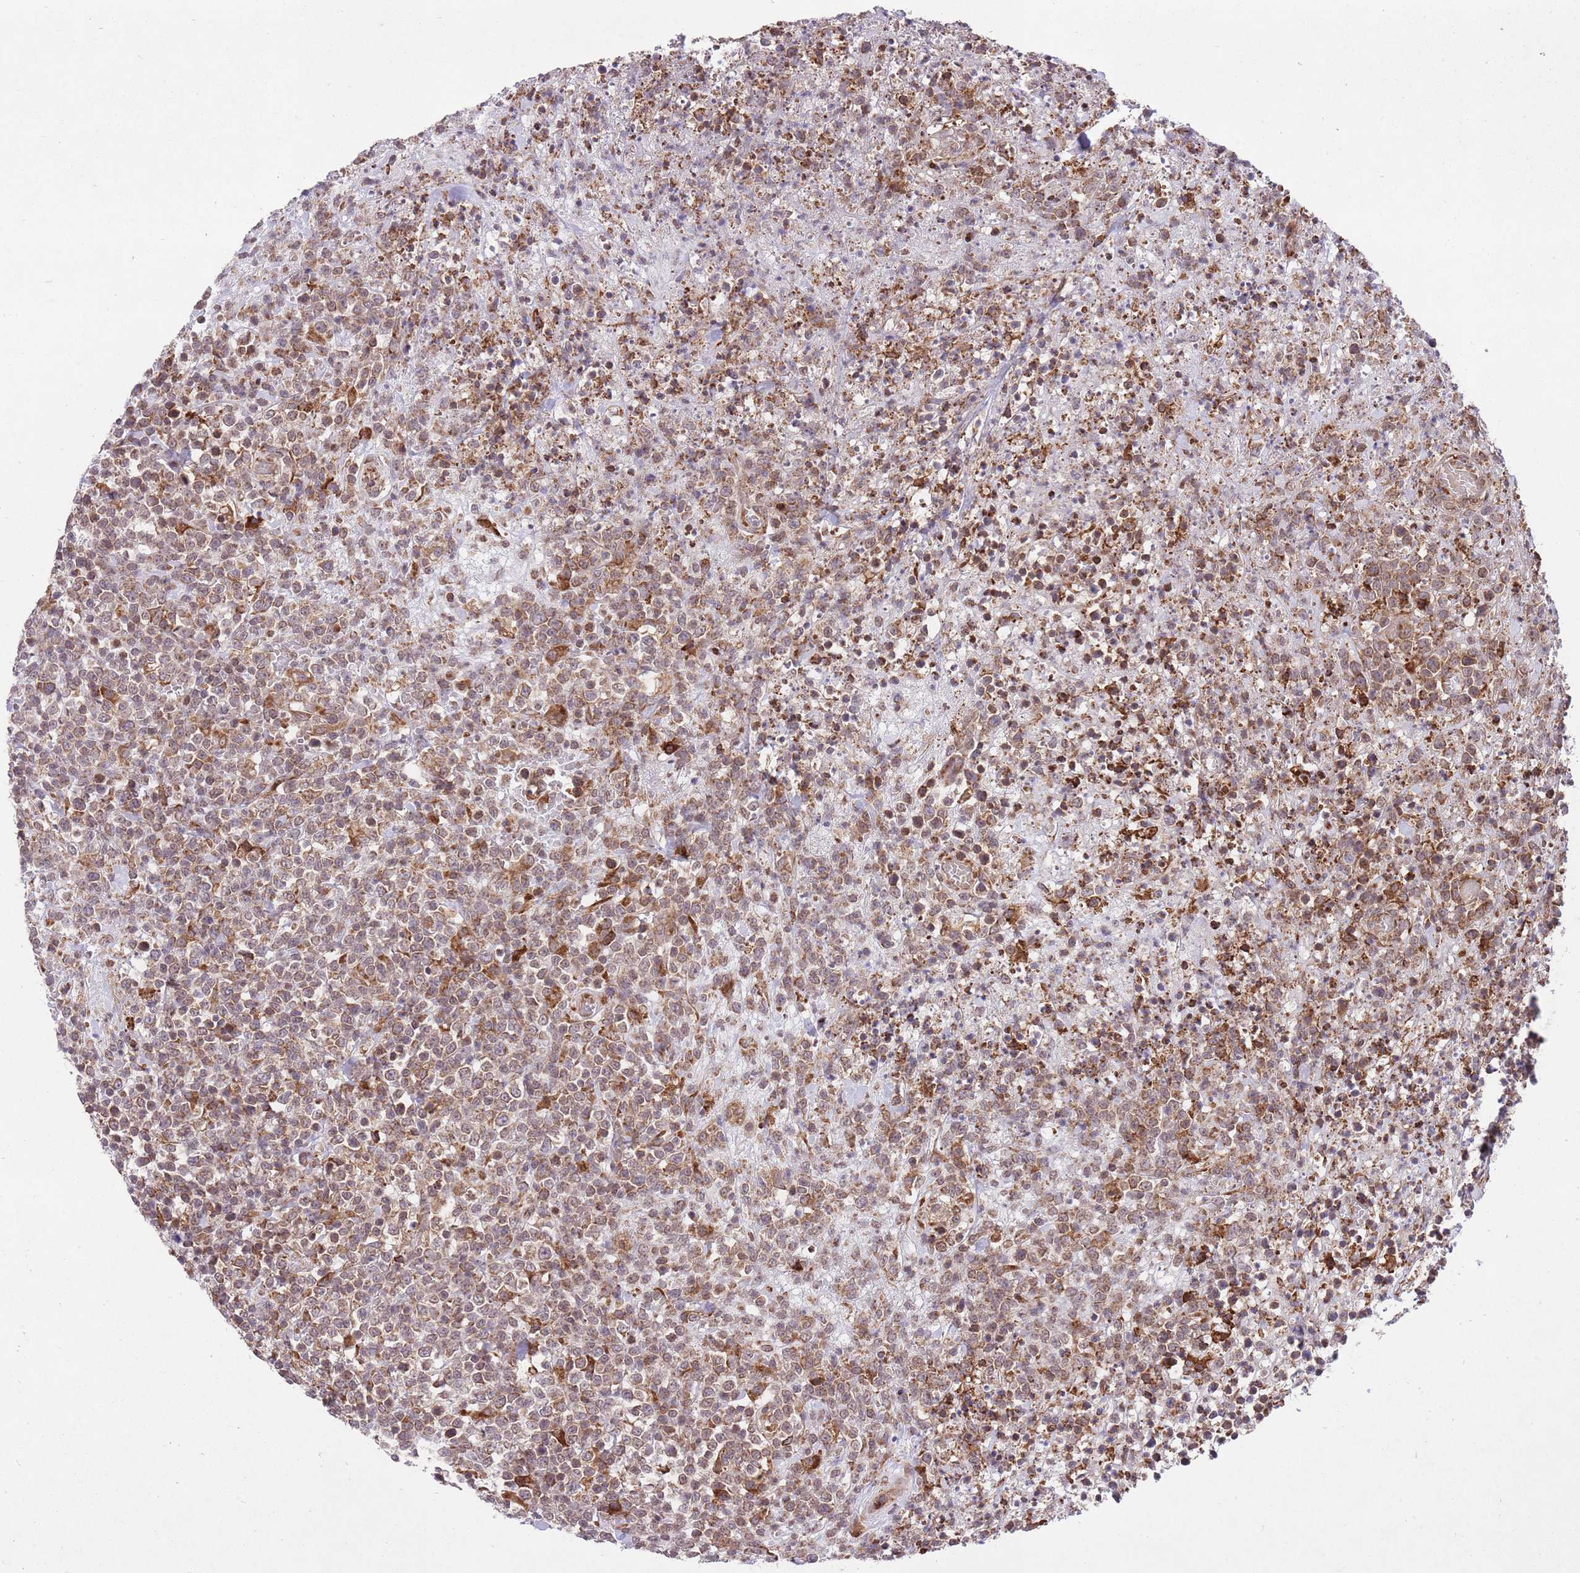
{"staining": {"intensity": "weak", "quantity": ">75%", "location": "cytoplasmic/membranous"}, "tissue": "lymphoma", "cell_type": "Tumor cells", "image_type": "cancer", "snomed": [{"axis": "morphology", "description": "Malignant lymphoma, non-Hodgkin's type, High grade"}, {"axis": "topography", "description": "Colon"}], "caption": "Malignant lymphoma, non-Hodgkin's type (high-grade) stained for a protein (brown) displays weak cytoplasmic/membranous positive positivity in approximately >75% of tumor cells.", "gene": "TTLL3", "patient": {"sex": "female", "age": 53}}